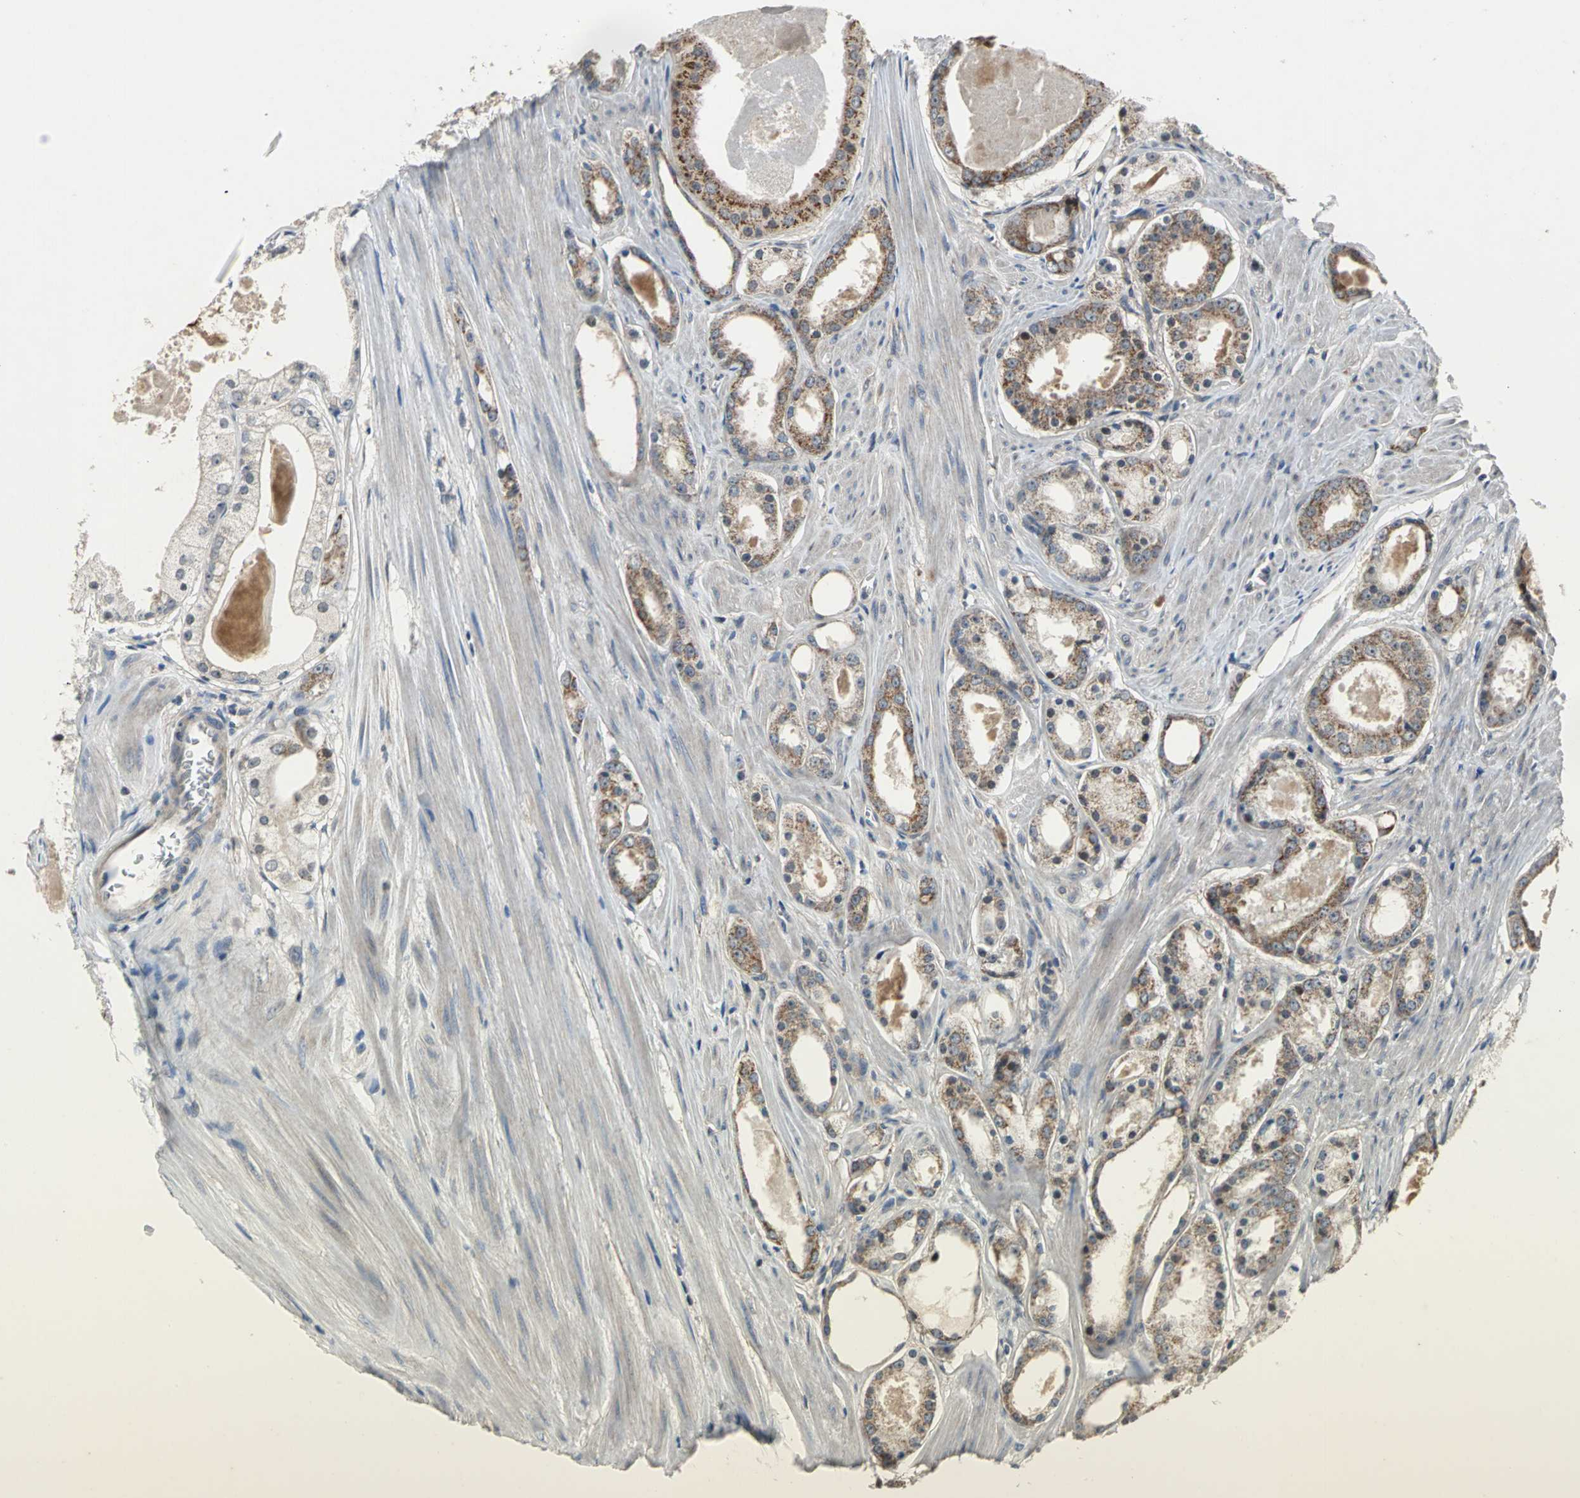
{"staining": {"intensity": "moderate", "quantity": ">75%", "location": "cytoplasmic/membranous"}, "tissue": "prostate cancer", "cell_type": "Tumor cells", "image_type": "cancer", "snomed": [{"axis": "morphology", "description": "Adenocarcinoma, Low grade"}, {"axis": "topography", "description": "Prostate"}], "caption": "Tumor cells reveal medium levels of moderate cytoplasmic/membranous positivity in about >75% of cells in prostate cancer (low-grade adenocarcinoma).", "gene": "JADE3", "patient": {"sex": "male", "age": 57}}